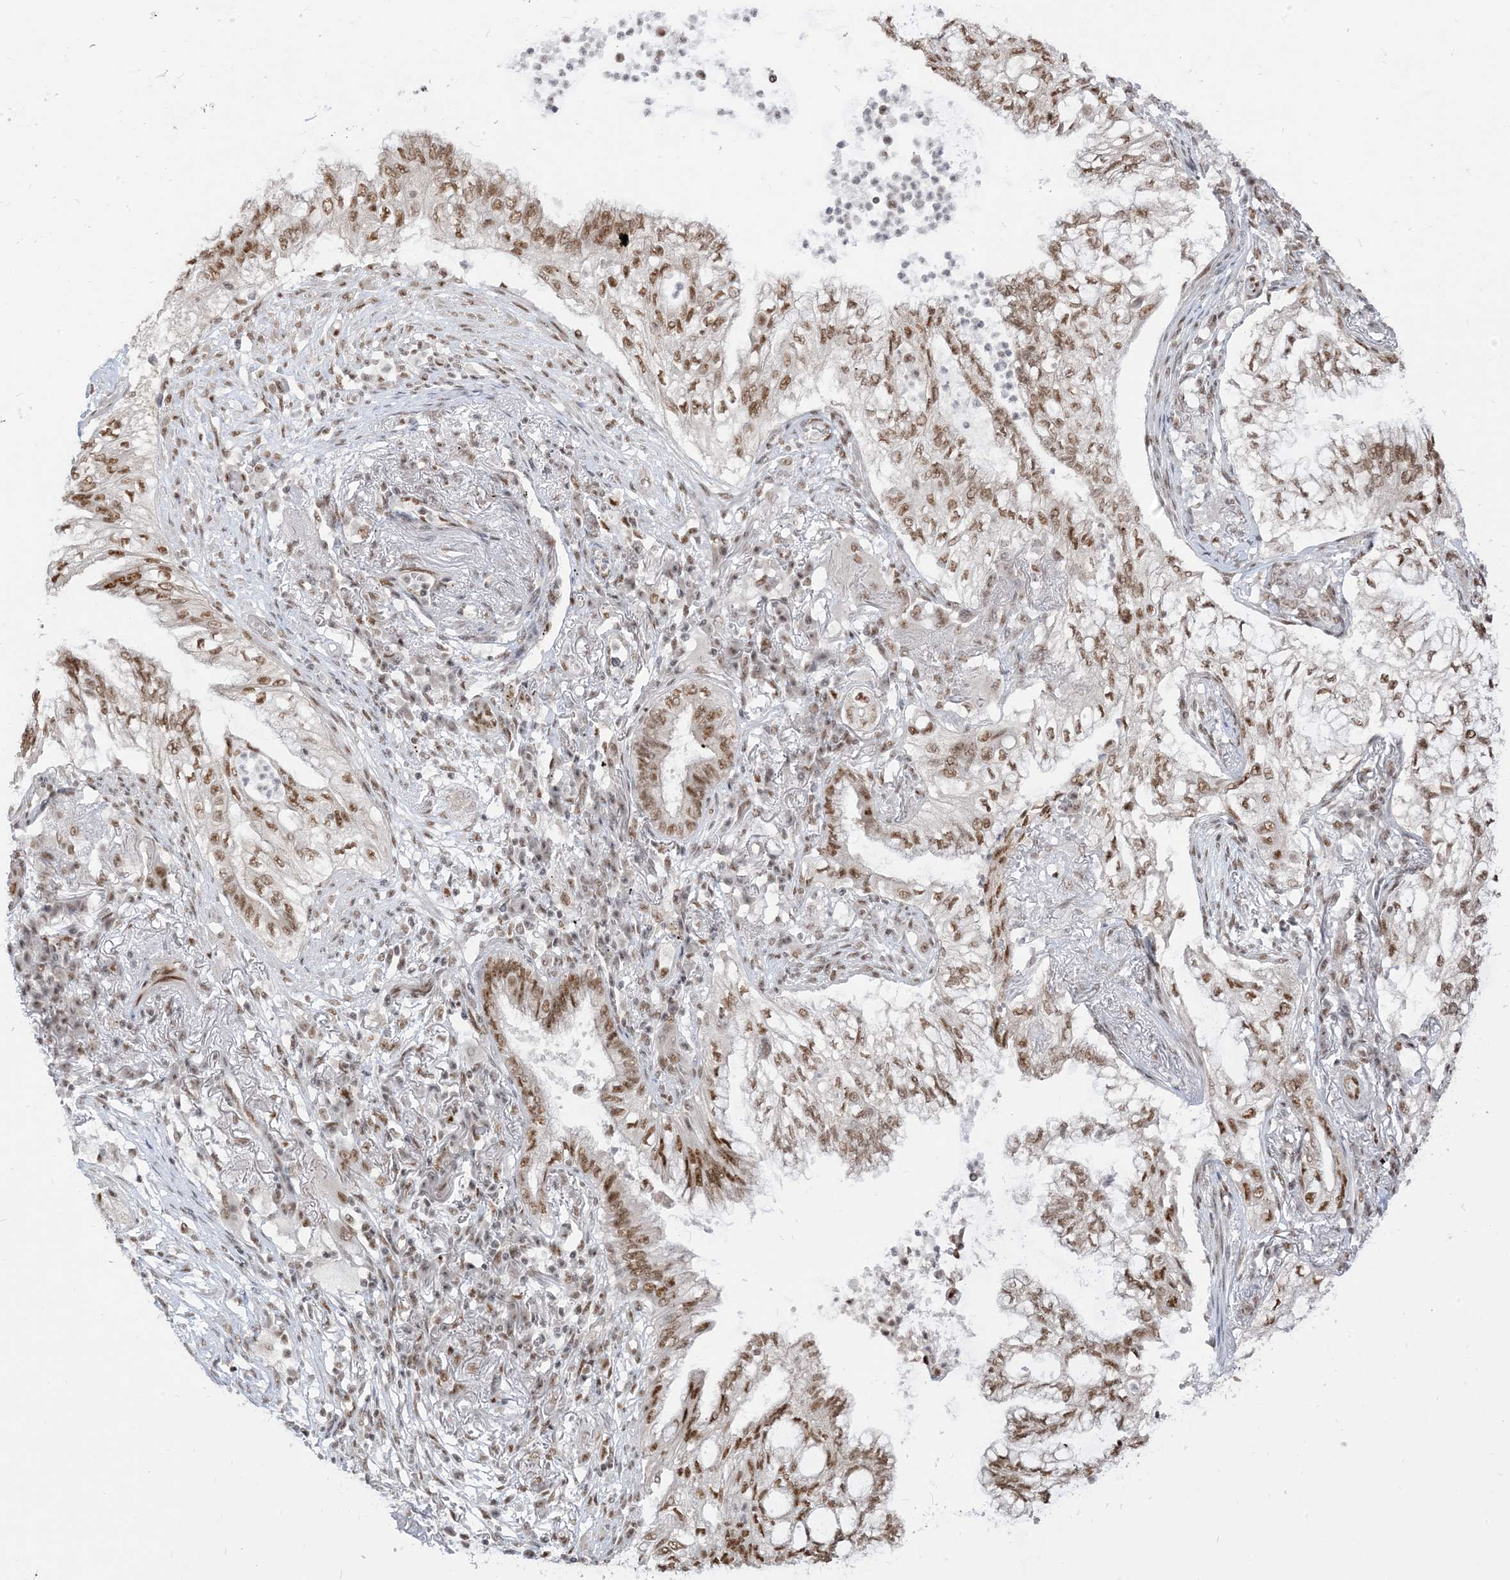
{"staining": {"intensity": "moderate", "quantity": ">75%", "location": "nuclear"}, "tissue": "lung cancer", "cell_type": "Tumor cells", "image_type": "cancer", "snomed": [{"axis": "morphology", "description": "Adenocarcinoma, NOS"}, {"axis": "topography", "description": "Lung"}], "caption": "Immunohistochemical staining of lung cancer reveals medium levels of moderate nuclear positivity in about >75% of tumor cells. (DAB (3,3'-diaminobenzidine) = brown stain, brightfield microscopy at high magnification).", "gene": "ARGLU1", "patient": {"sex": "female", "age": 70}}